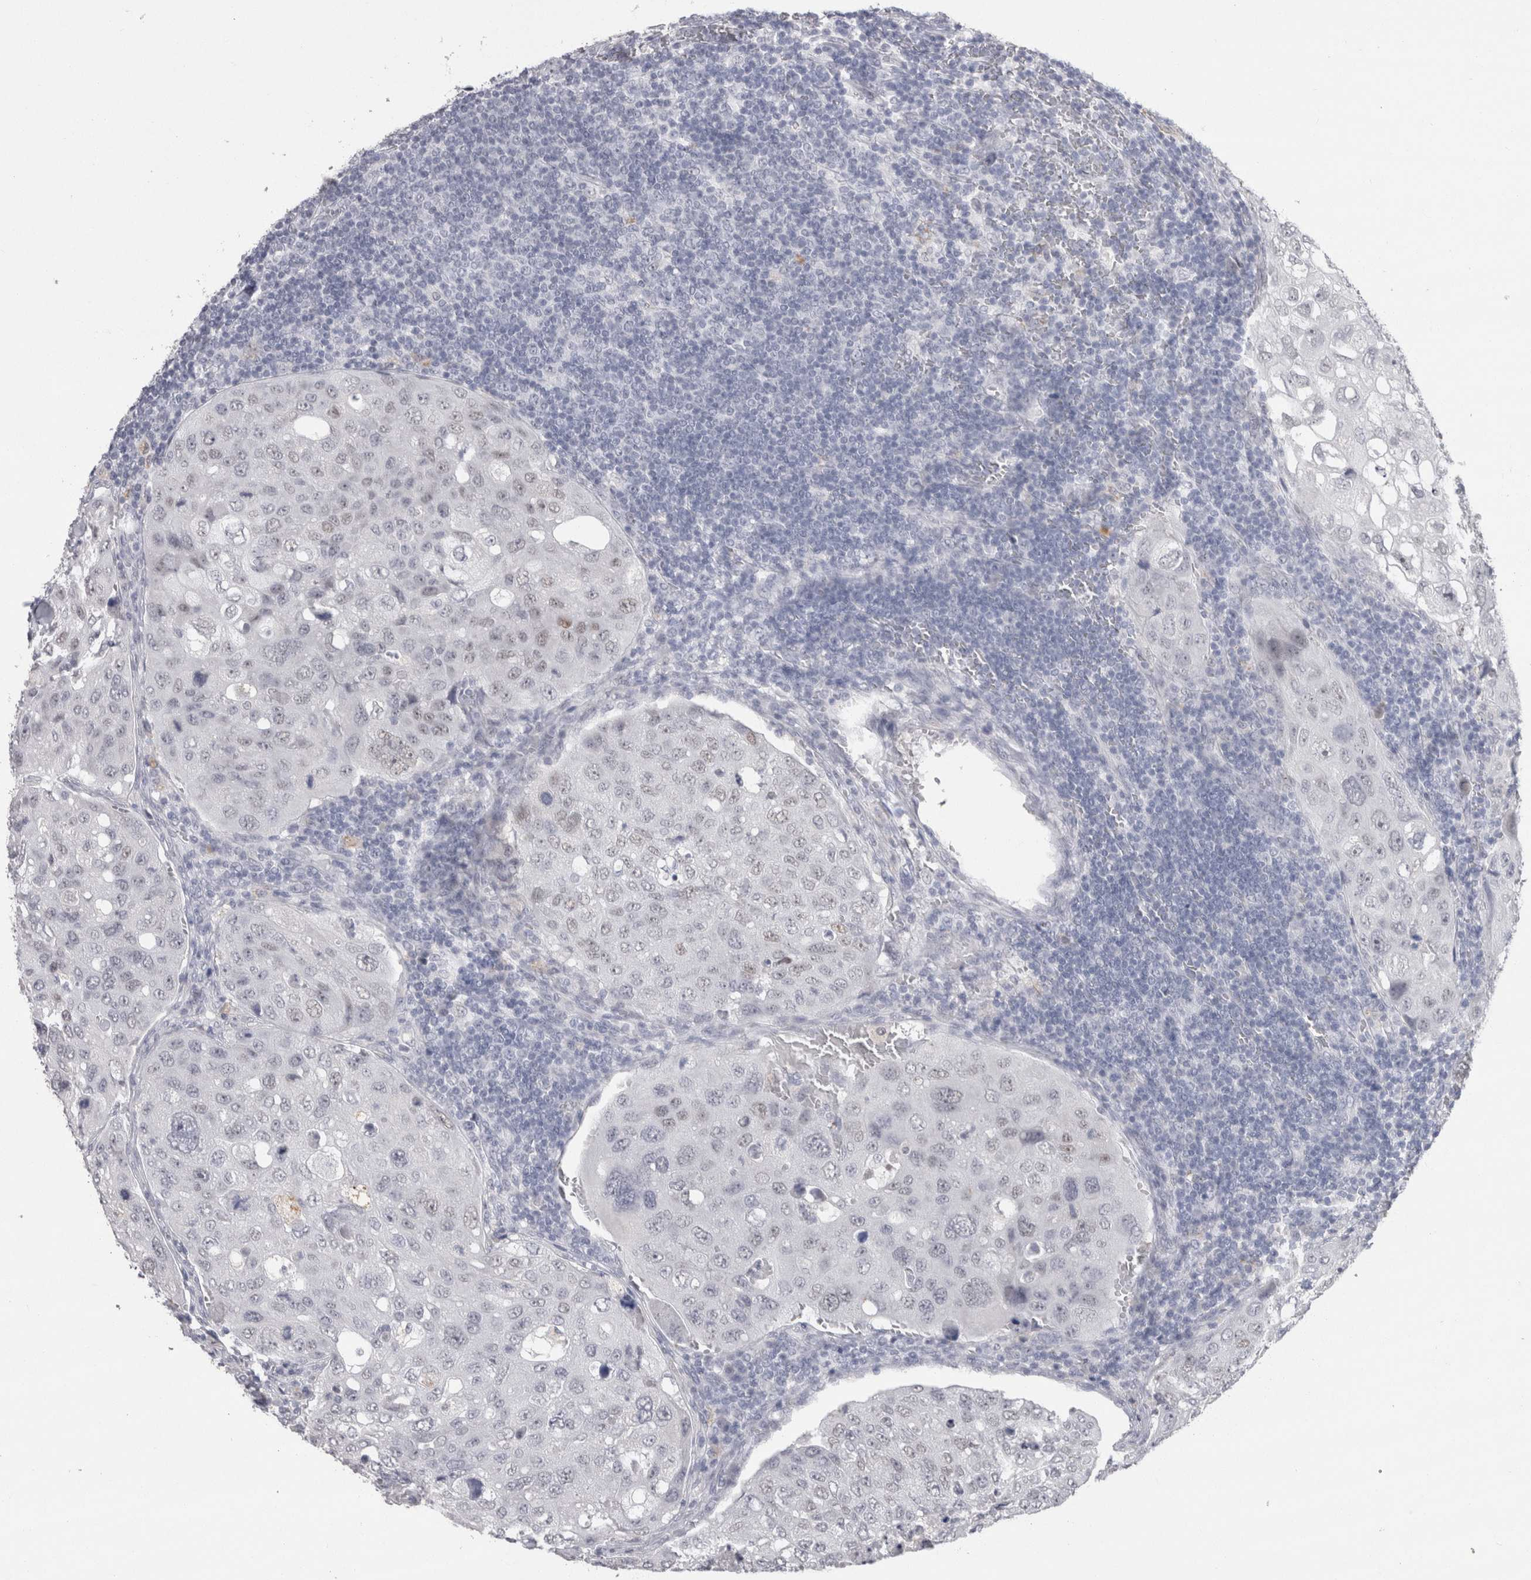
{"staining": {"intensity": "weak", "quantity": "<25%", "location": "nuclear"}, "tissue": "urothelial cancer", "cell_type": "Tumor cells", "image_type": "cancer", "snomed": [{"axis": "morphology", "description": "Urothelial carcinoma, High grade"}, {"axis": "topography", "description": "Lymph node"}, {"axis": "topography", "description": "Urinary bladder"}], "caption": "IHC micrograph of human urothelial cancer stained for a protein (brown), which displays no staining in tumor cells.", "gene": "CDH17", "patient": {"sex": "male", "age": 51}}